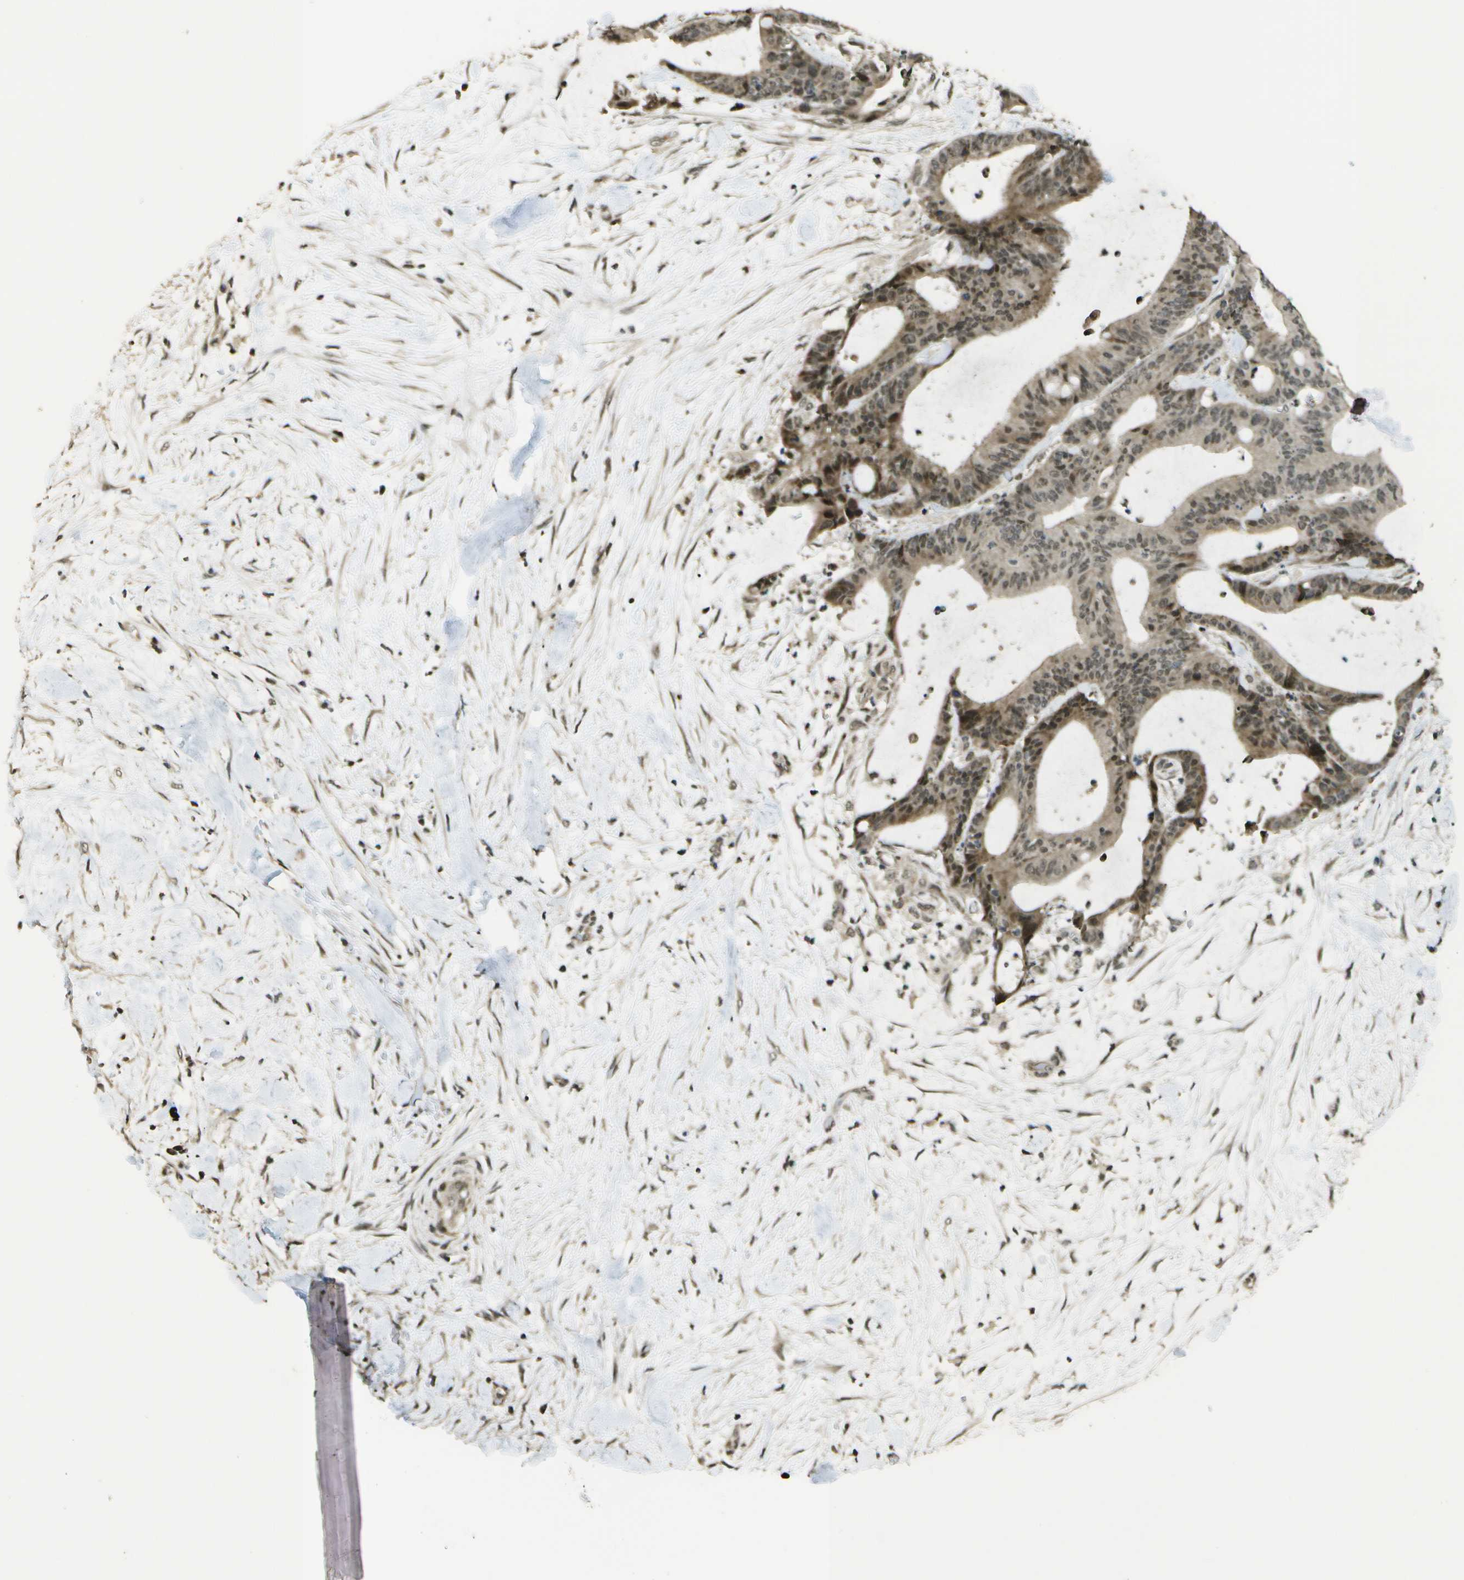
{"staining": {"intensity": "moderate", "quantity": ">75%", "location": "cytoplasmic/membranous,nuclear"}, "tissue": "liver cancer", "cell_type": "Tumor cells", "image_type": "cancer", "snomed": [{"axis": "morphology", "description": "Cholangiocarcinoma"}, {"axis": "topography", "description": "Liver"}], "caption": "IHC (DAB (3,3'-diaminobenzidine)) staining of human liver cancer (cholangiocarcinoma) displays moderate cytoplasmic/membranous and nuclear protein staining in about >75% of tumor cells. Using DAB (3,3'-diaminobenzidine) (brown) and hematoxylin (blue) stains, captured at high magnification using brightfield microscopy.", "gene": "KAT5", "patient": {"sex": "female", "age": 73}}